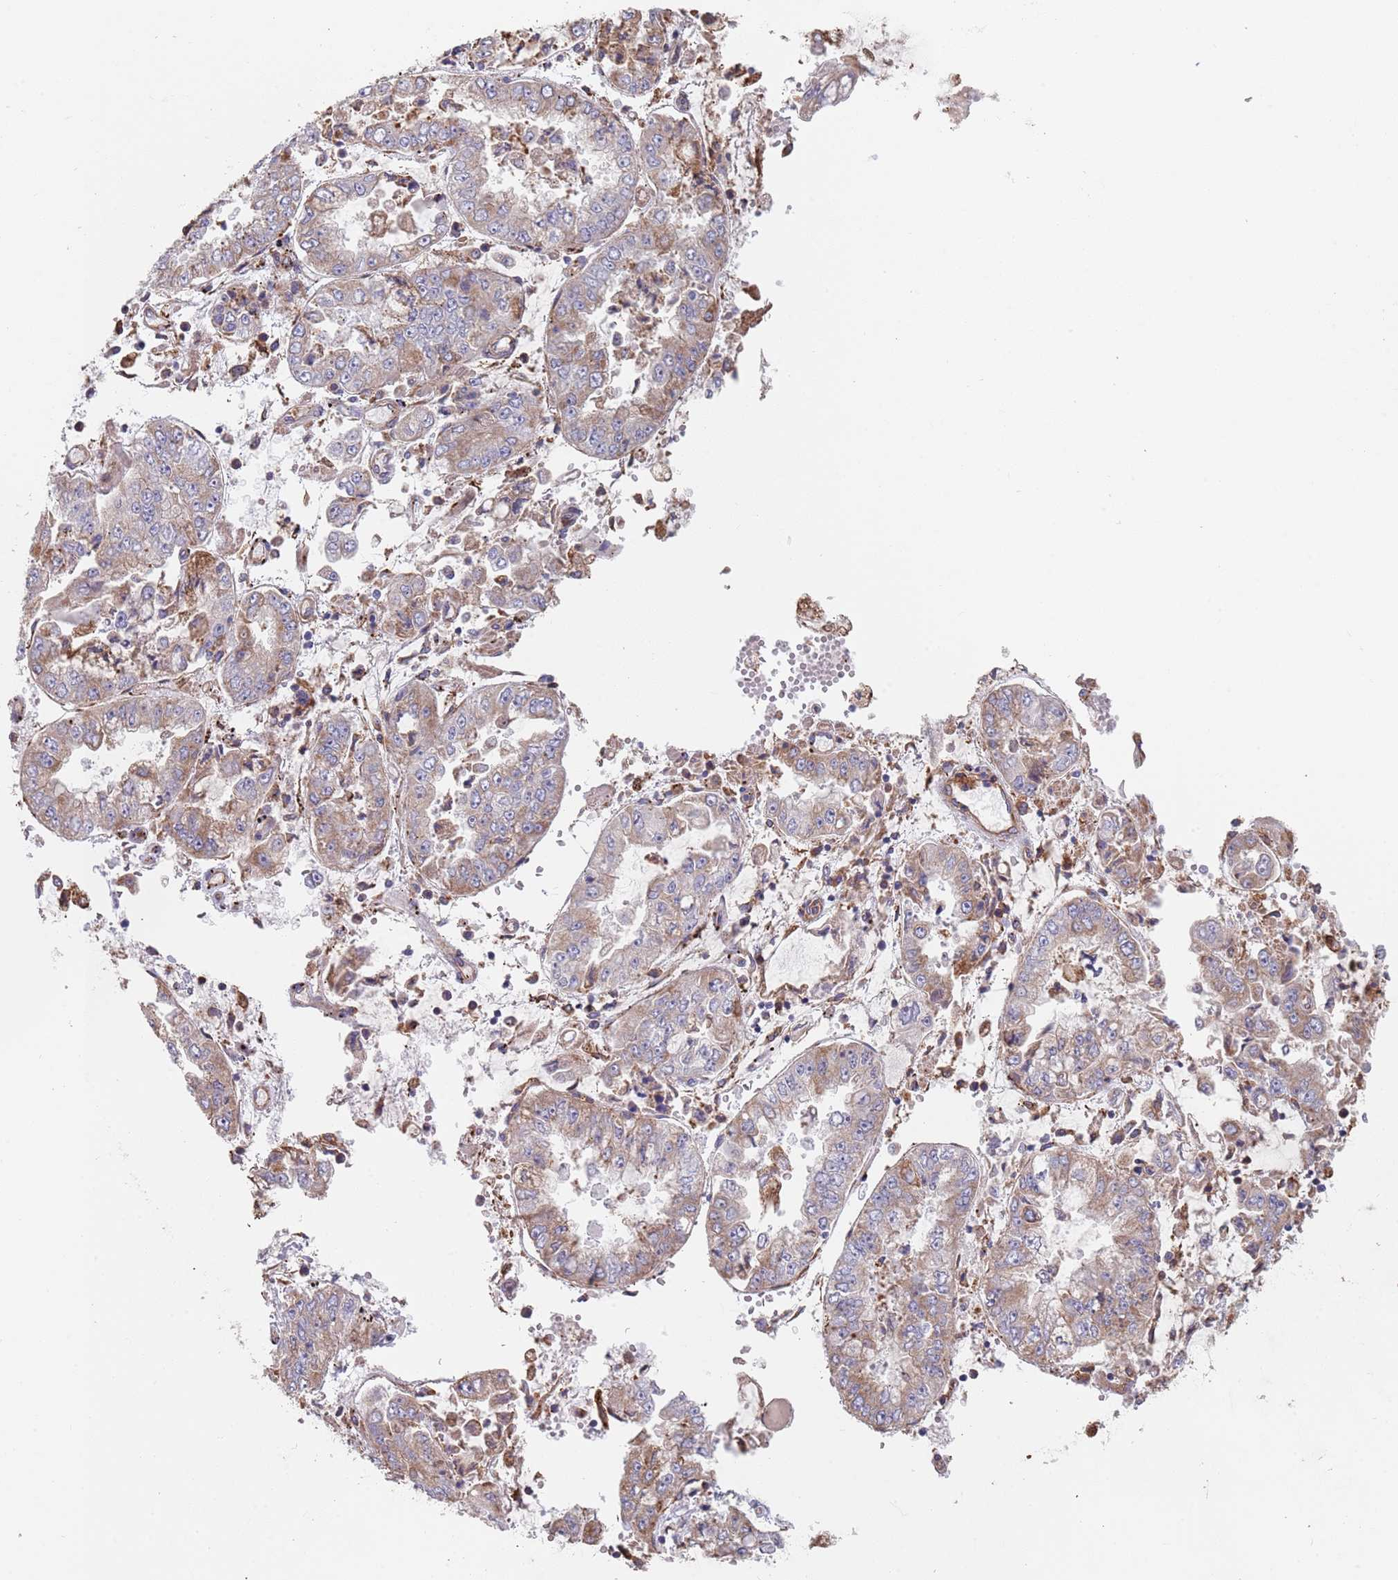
{"staining": {"intensity": "weak", "quantity": ">75%", "location": "cytoplasmic/membranous"}, "tissue": "stomach cancer", "cell_type": "Tumor cells", "image_type": "cancer", "snomed": [{"axis": "morphology", "description": "Adenocarcinoma, NOS"}, {"axis": "topography", "description": "Stomach"}], "caption": "Weak cytoplasmic/membranous positivity is seen in about >75% of tumor cells in stomach adenocarcinoma. (IHC, brightfield microscopy, high magnification).", "gene": "DCUN1D3", "patient": {"sex": "male", "age": 76}}